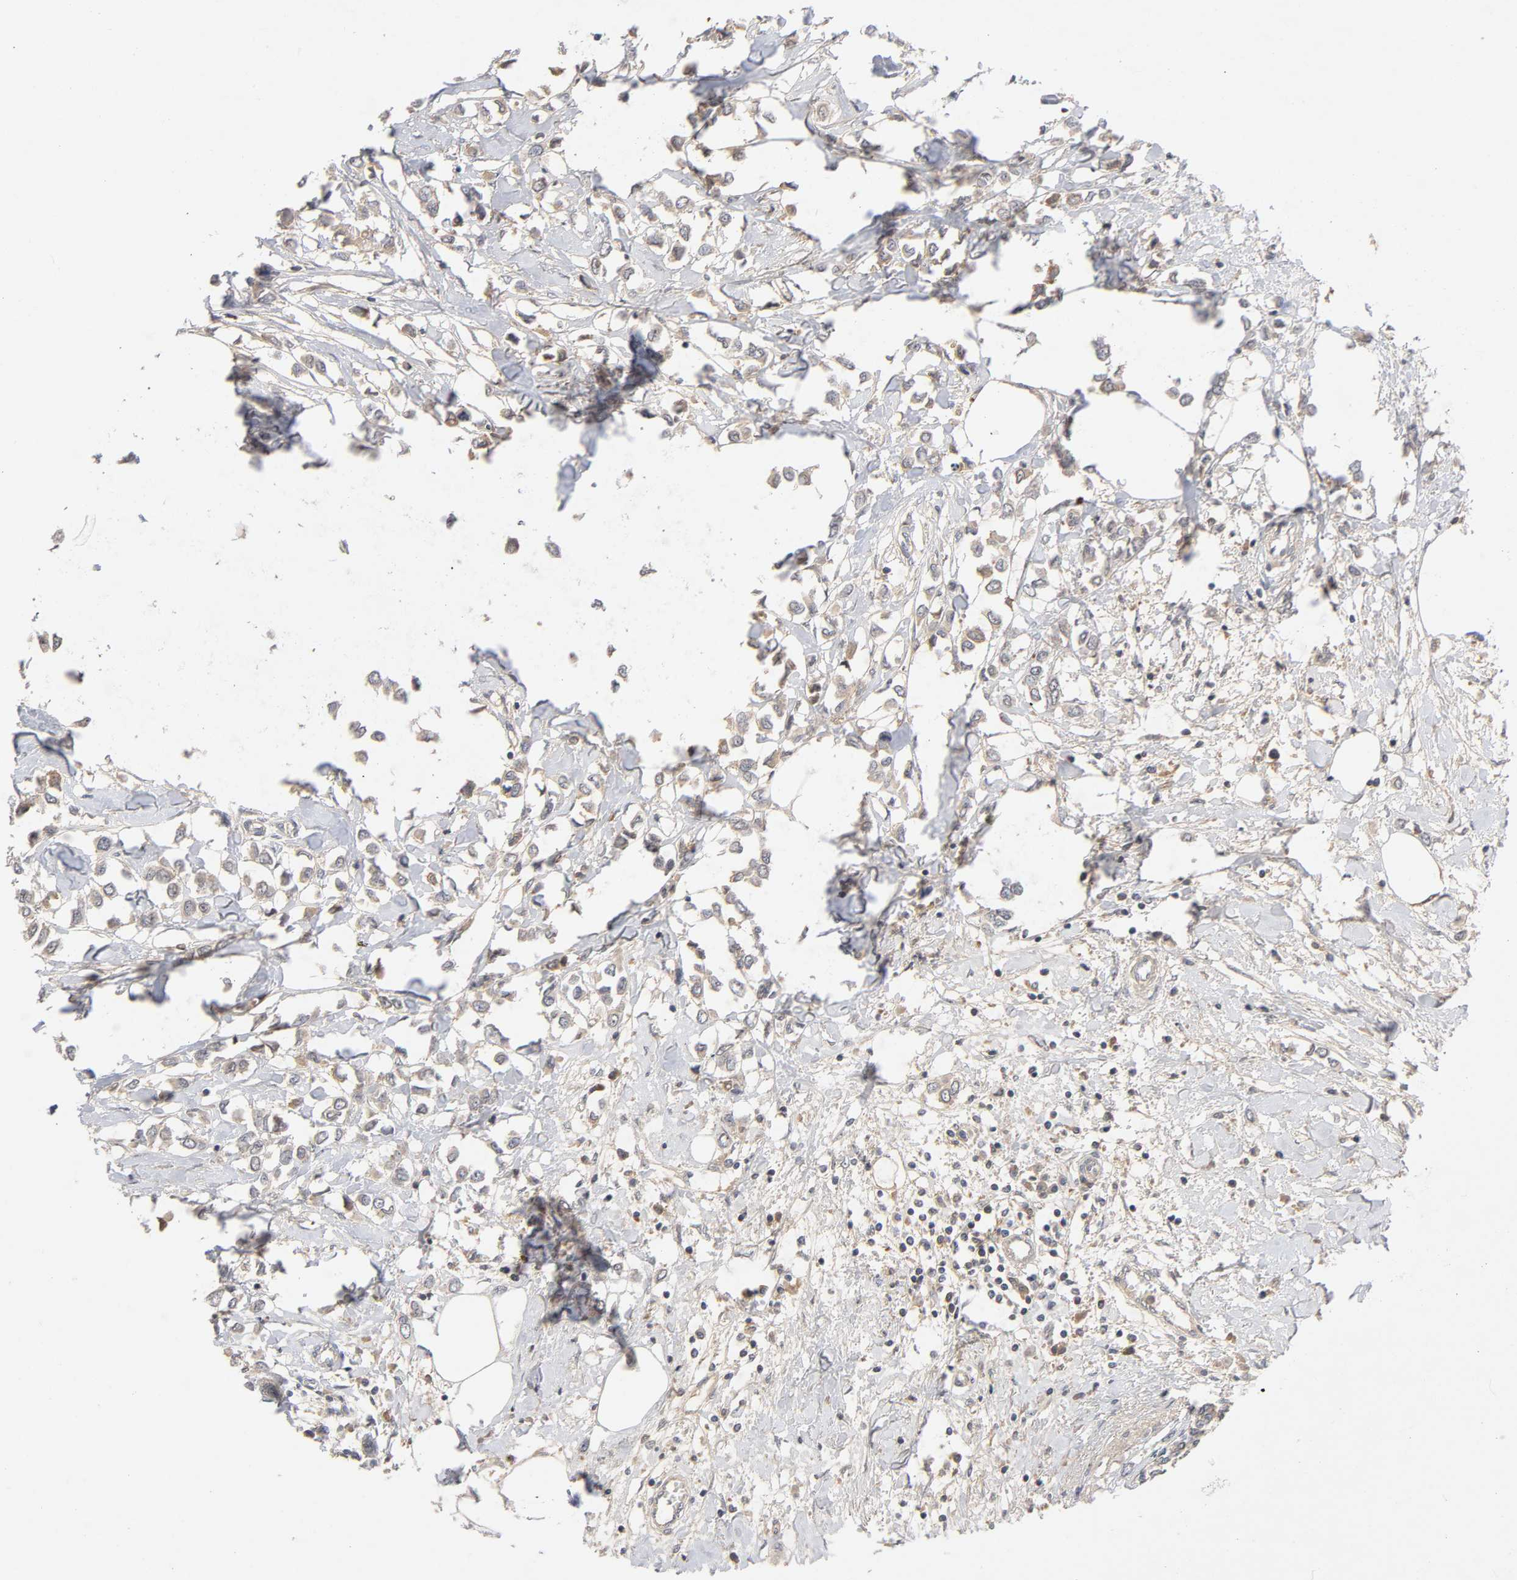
{"staining": {"intensity": "moderate", "quantity": ">75%", "location": "cytoplasmic/membranous"}, "tissue": "breast cancer", "cell_type": "Tumor cells", "image_type": "cancer", "snomed": [{"axis": "morphology", "description": "Lobular carcinoma"}, {"axis": "topography", "description": "Breast"}], "caption": "This image reveals IHC staining of human breast cancer (lobular carcinoma), with medium moderate cytoplasmic/membranous expression in approximately >75% of tumor cells.", "gene": "CPB2", "patient": {"sex": "female", "age": 51}}